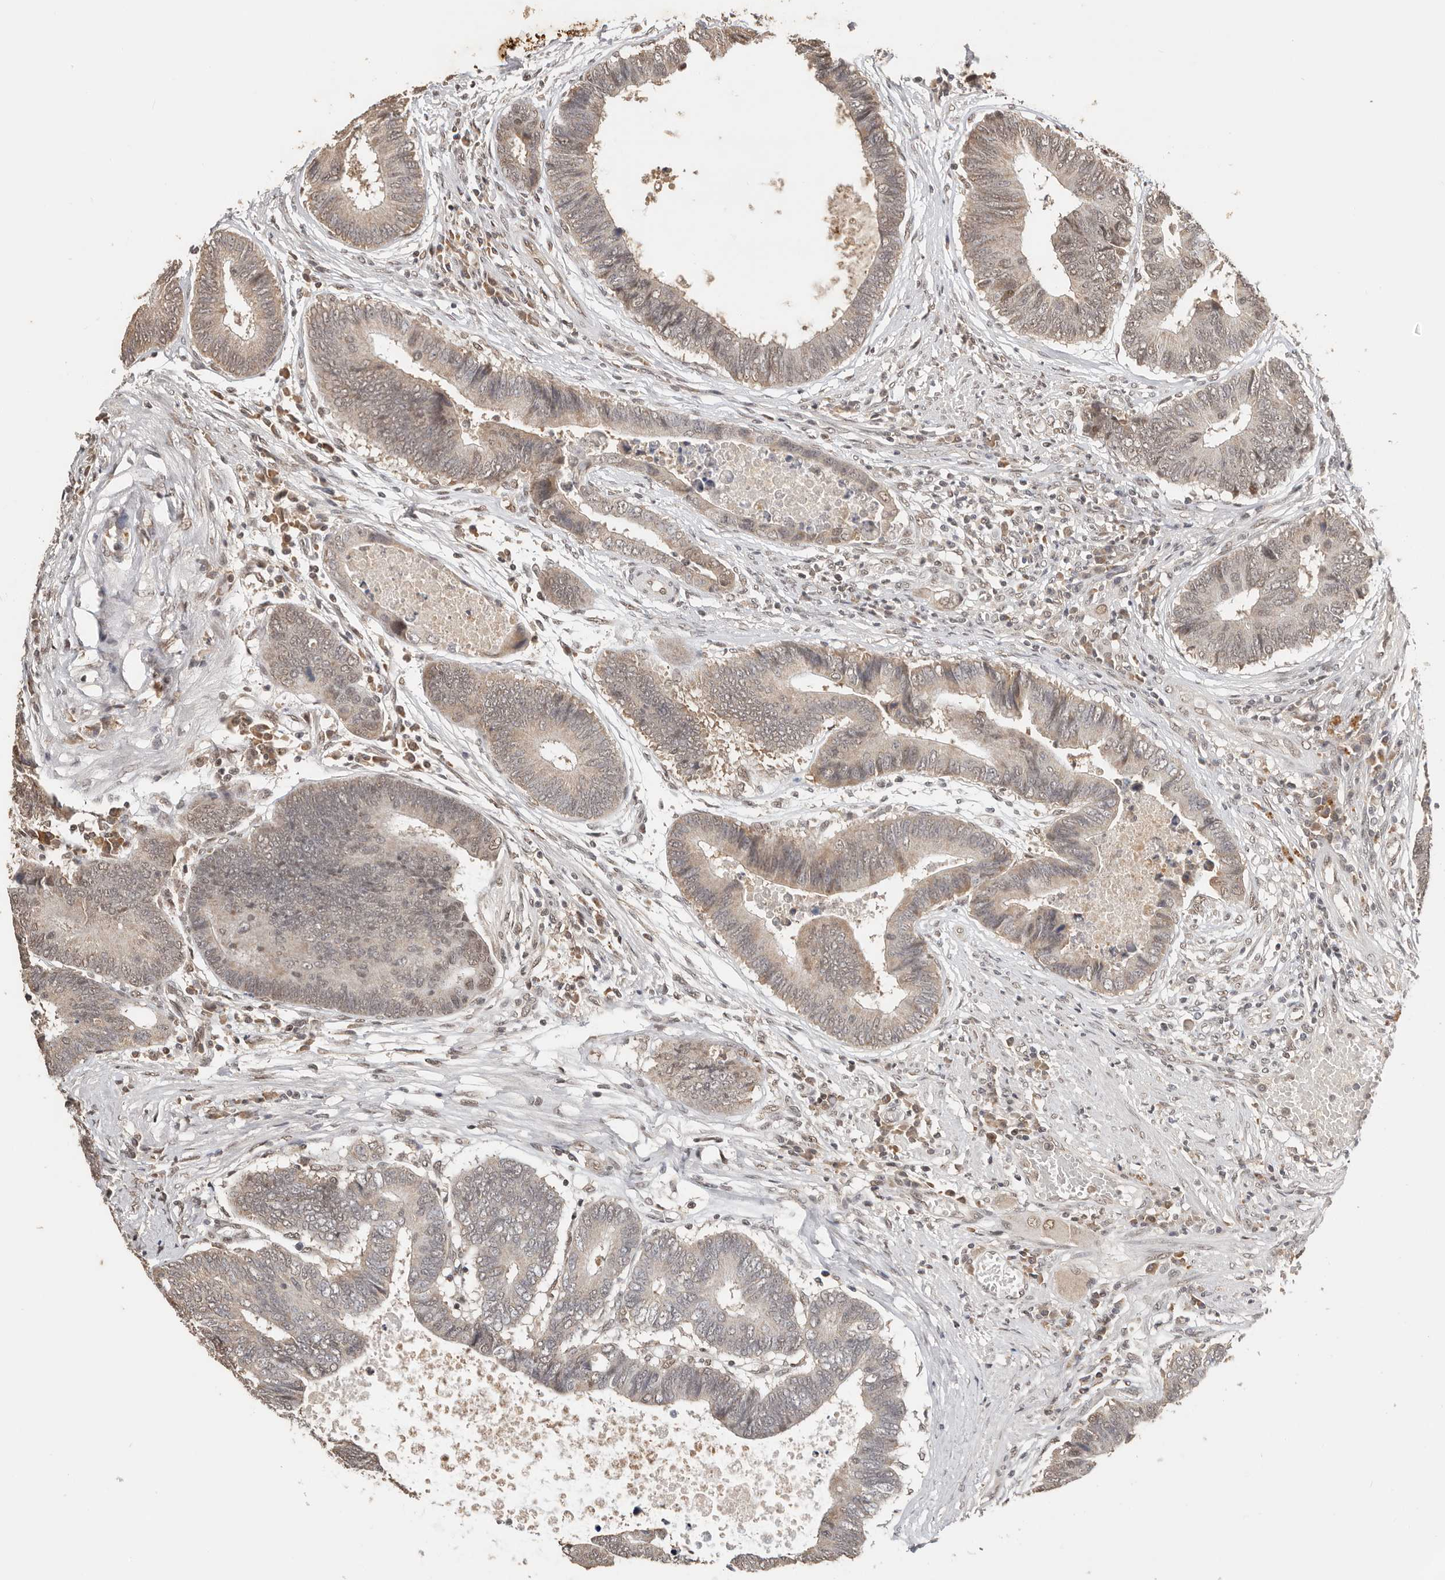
{"staining": {"intensity": "weak", "quantity": "<25%", "location": "cytoplasmic/membranous,nuclear"}, "tissue": "colorectal cancer", "cell_type": "Tumor cells", "image_type": "cancer", "snomed": [{"axis": "morphology", "description": "Adenocarcinoma, NOS"}, {"axis": "topography", "description": "Rectum"}], "caption": "Immunohistochemistry of human colorectal cancer shows no staining in tumor cells.", "gene": "SEC14L1", "patient": {"sex": "male", "age": 84}}